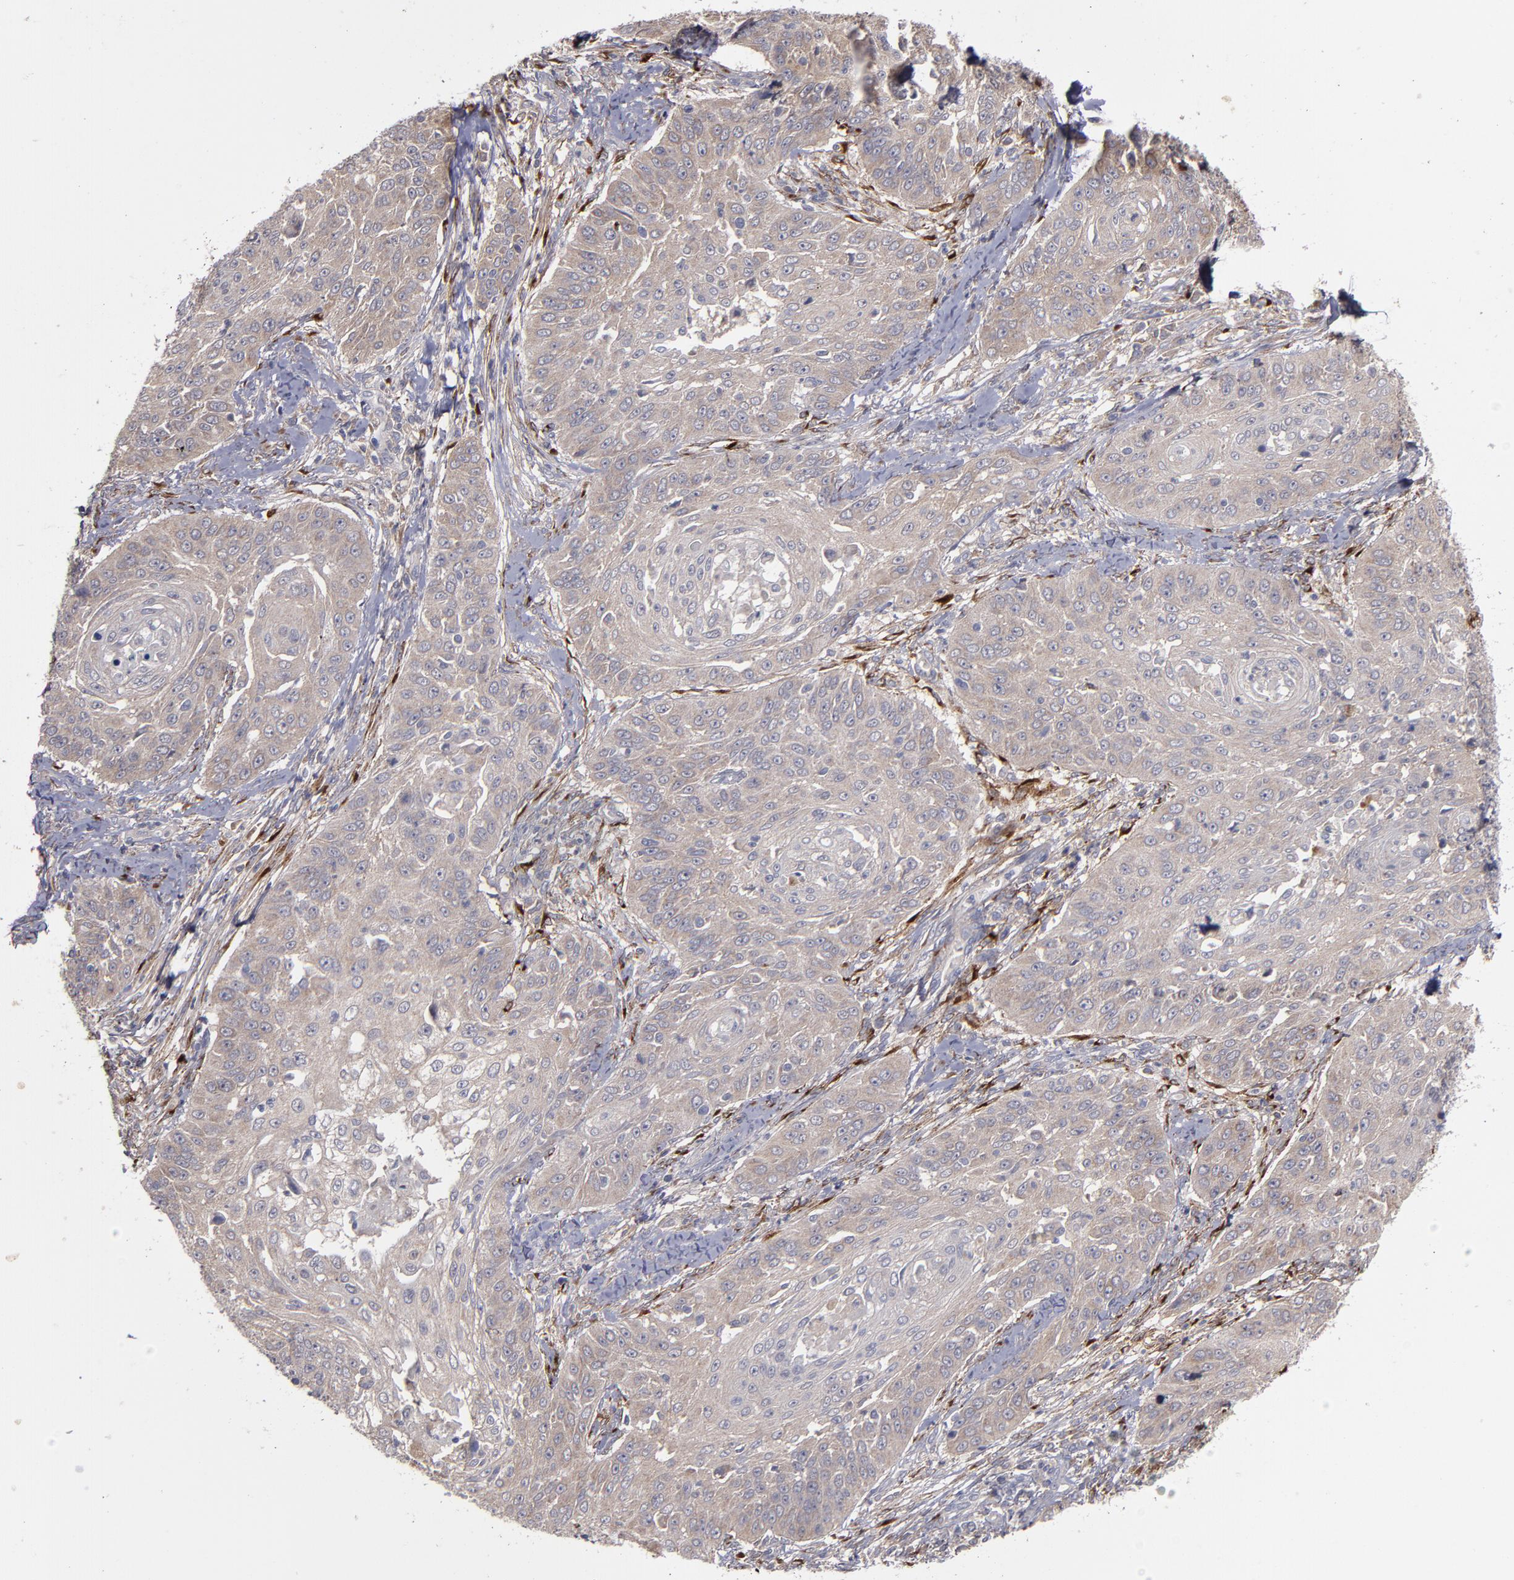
{"staining": {"intensity": "weak", "quantity": ">75%", "location": "cytoplasmic/membranous"}, "tissue": "cervical cancer", "cell_type": "Tumor cells", "image_type": "cancer", "snomed": [{"axis": "morphology", "description": "Squamous cell carcinoma, NOS"}, {"axis": "topography", "description": "Cervix"}], "caption": "Protein staining of cervical cancer tissue shows weak cytoplasmic/membranous positivity in about >75% of tumor cells.", "gene": "MMP11", "patient": {"sex": "female", "age": 64}}